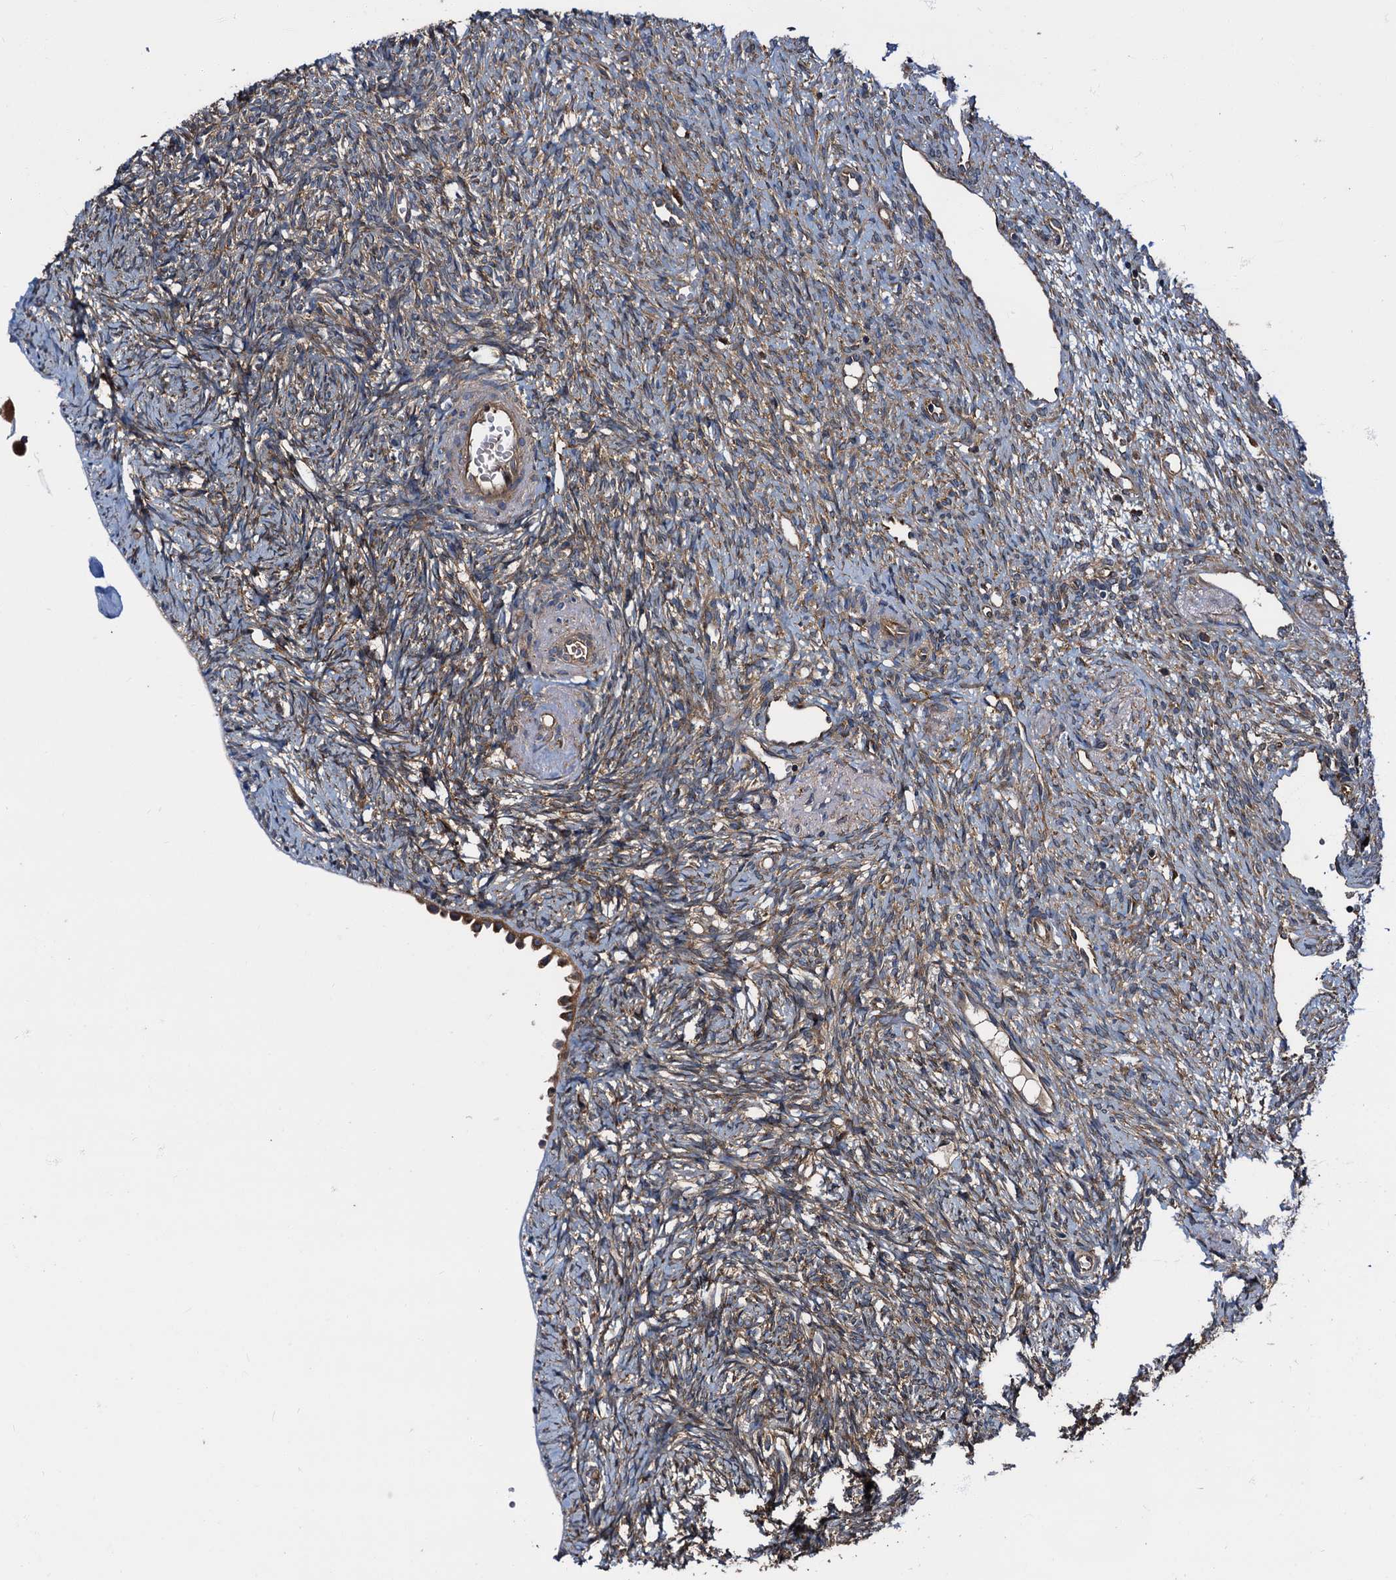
{"staining": {"intensity": "weak", "quantity": "25%-75%", "location": "cytoplasmic/membranous"}, "tissue": "ovary", "cell_type": "Ovarian stroma cells", "image_type": "normal", "snomed": [{"axis": "morphology", "description": "Normal tissue, NOS"}, {"axis": "topography", "description": "Ovary"}], "caption": "Unremarkable ovary shows weak cytoplasmic/membranous expression in about 25%-75% of ovarian stroma cells.", "gene": "PEX5", "patient": {"sex": "female", "age": 51}}